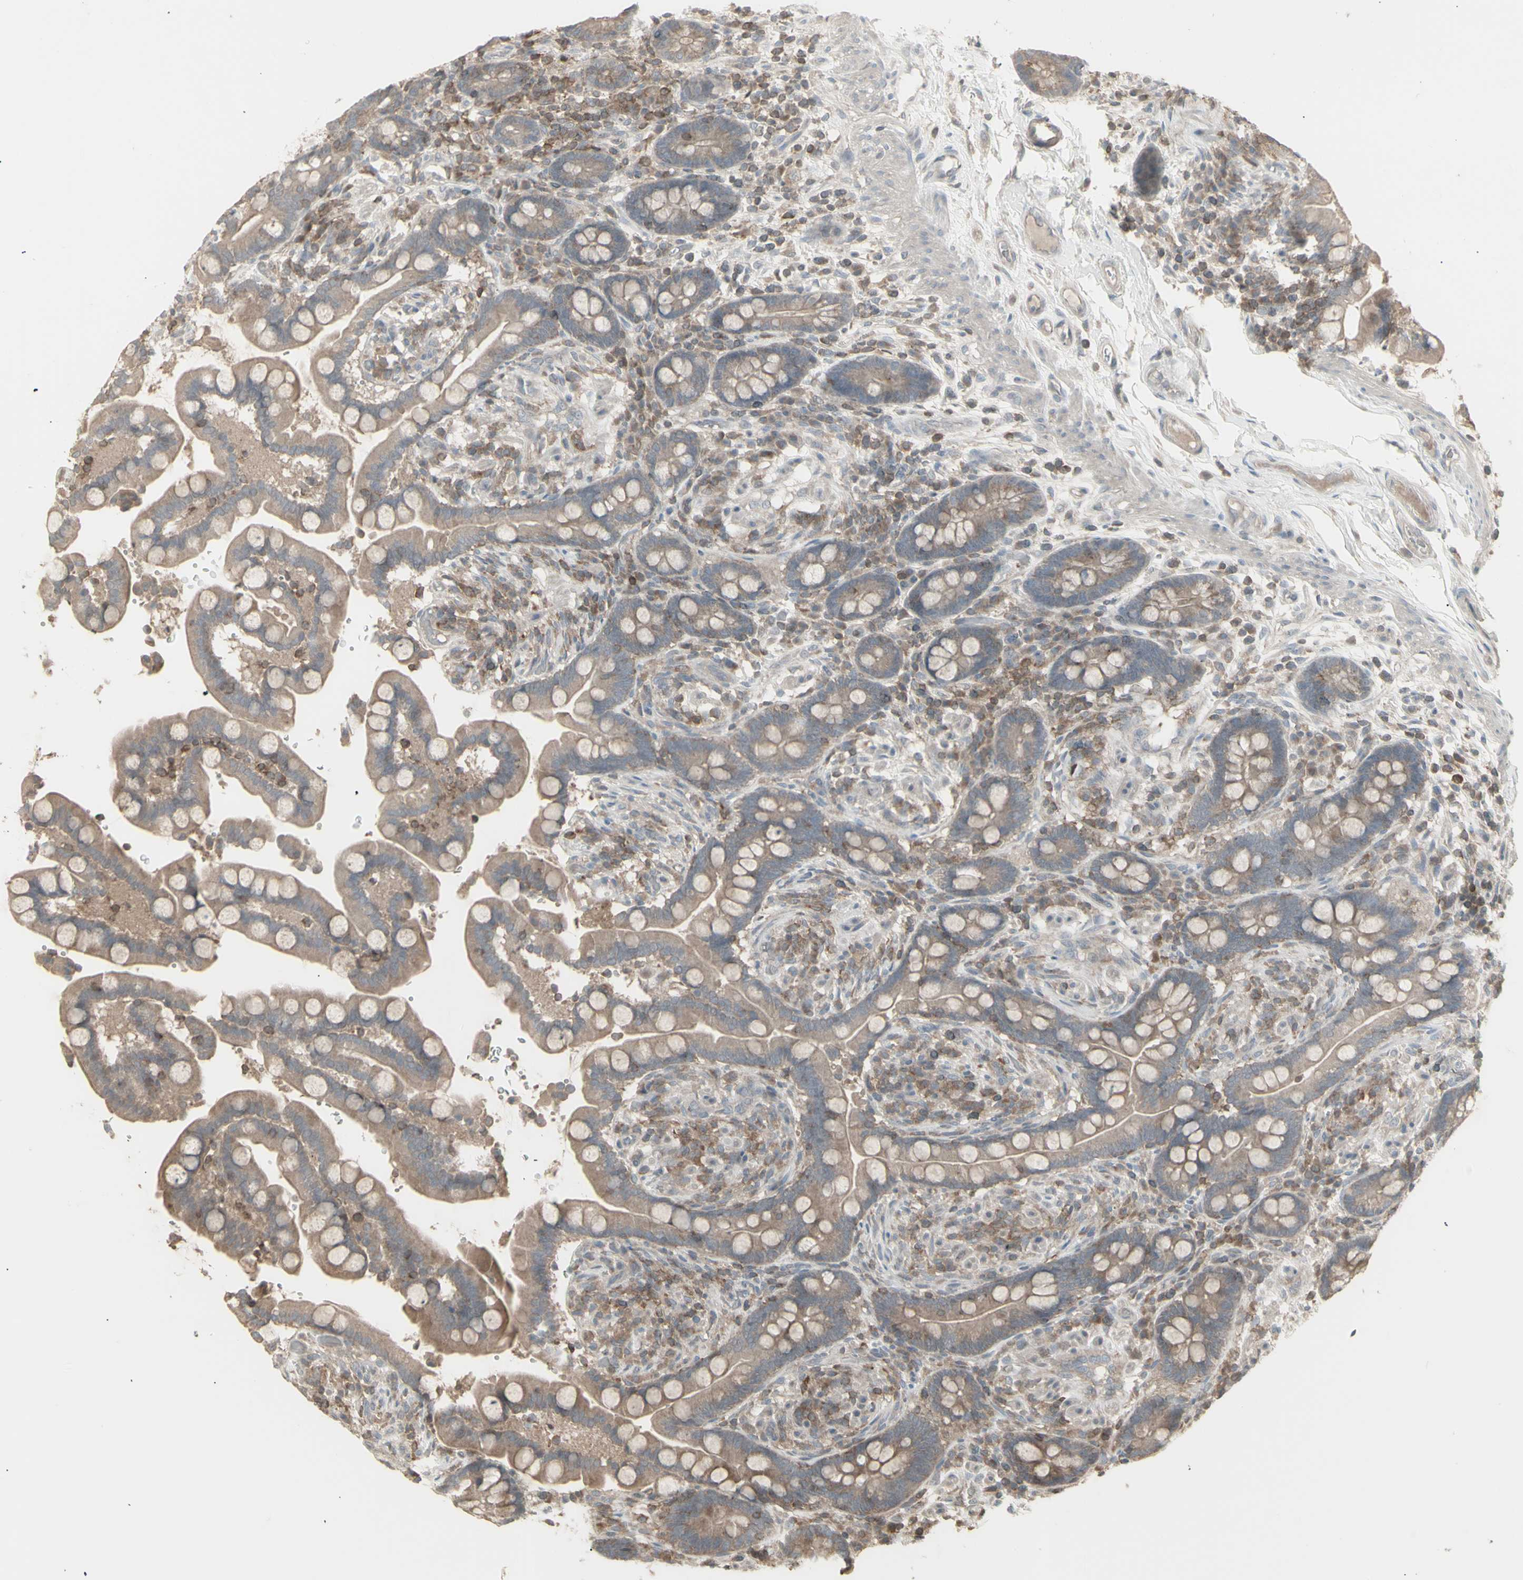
{"staining": {"intensity": "negative", "quantity": "none", "location": "none"}, "tissue": "colon", "cell_type": "Endothelial cells", "image_type": "normal", "snomed": [{"axis": "morphology", "description": "Normal tissue, NOS"}, {"axis": "topography", "description": "Colon"}], "caption": "Immunohistochemistry (IHC) micrograph of normal colon: human colon stained with DAB (3,3'-diaminobenzidine) demonstrates no significant protein positivity in endothelial cells.", "gene": "CSK", "patient": {"sex": "male", "age": 73}}